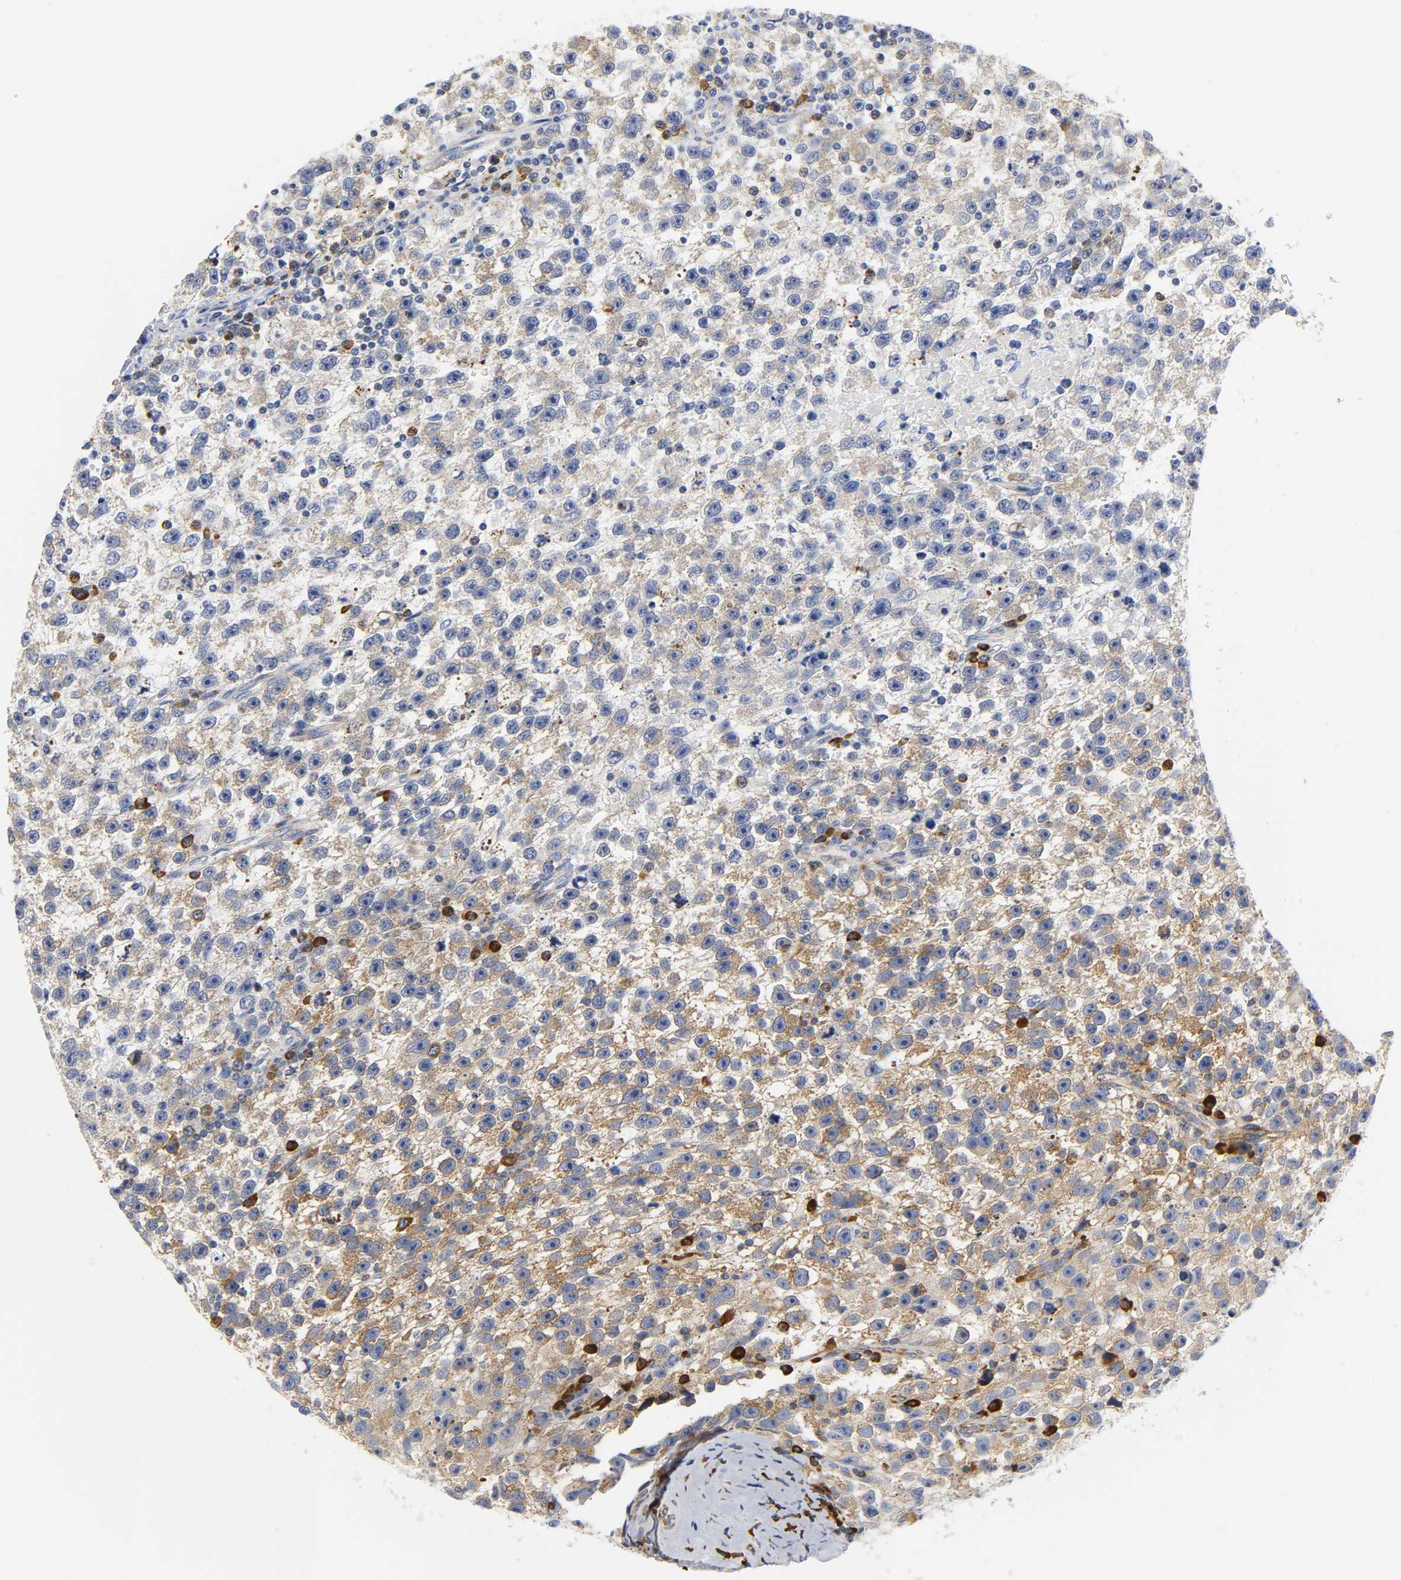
{"staining": {"intensity": "weak", "quantity": "25%-75%", "location": "cytoplasmic/membranous"}, "tissue": "testis cancer", "cell_type": "Tumor cells", "image_type": "cancer", "snomed": [{"axis": "morphology", "description": "Seminoma, NOS"}, {"axis": "topography", "description": "Testis"}], "caption": "This image reveals immunohistochemistry staining of seminoma (testis), with low weak cytoplasmic/membranous positivity in about 25%-75% of tumor cells.", "gene": "REL", "patient": {"sex": "male", "age": 33}}